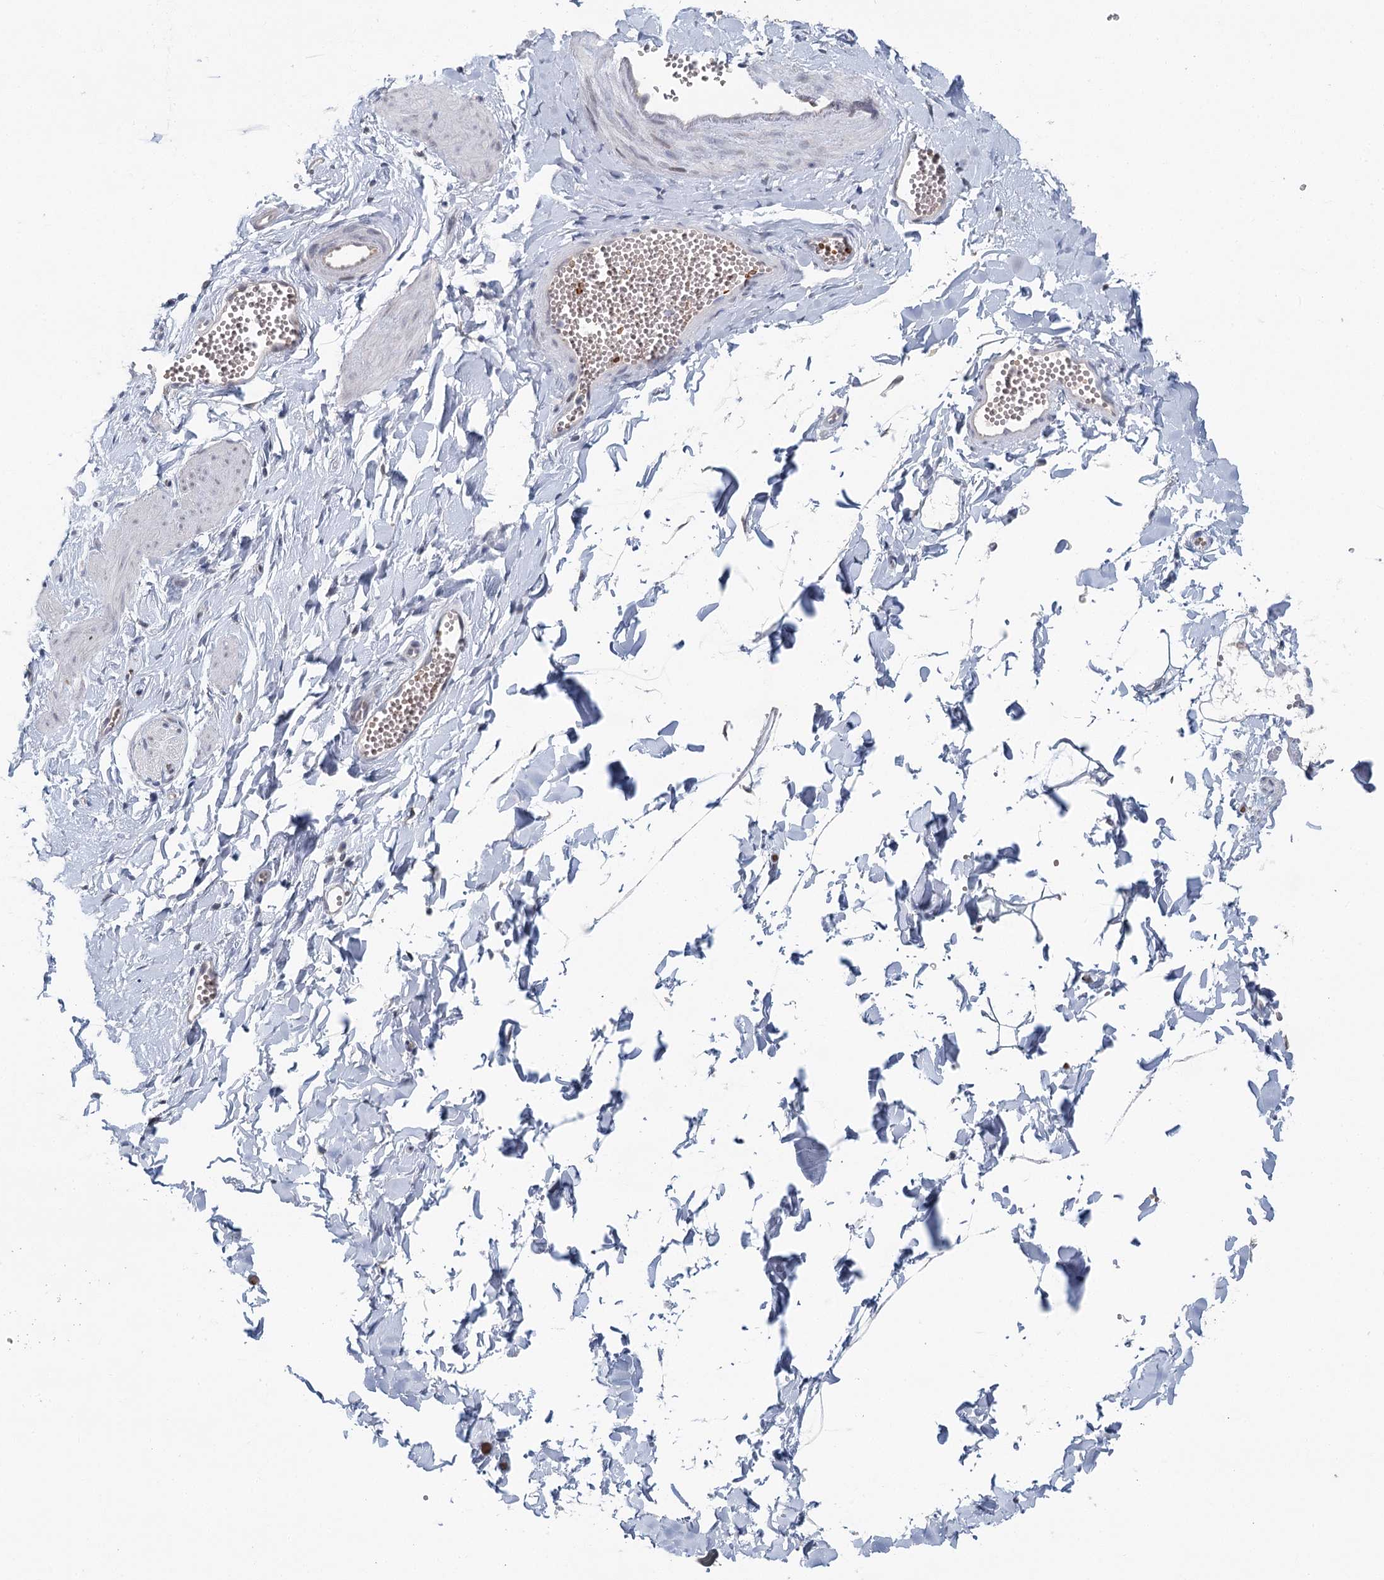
{"staining": {"intensity": "weak", "quantity": "25%-75%", "location": "cytoplasmic/membranous"}, "tissue": "adipose tissue", "cell_type": "Adipocytes", "image_type": "normal", "snomed": [{"axis": "morphology", "description": "Normal tissue, NOS"}, {"axis": "topography", "description": "Gallbladder"}, {"axis": "topography", "description": "Peripheral nerve tissue"}], "caption": "The image exhibits immunohistochemical staining of normal adipose tissue. There is weak cytoplasmic/membranous expression is present in about 25%-75% of adipocytes.", "gene": "ADK", "patient": {"sex": "male", "age": 38}}